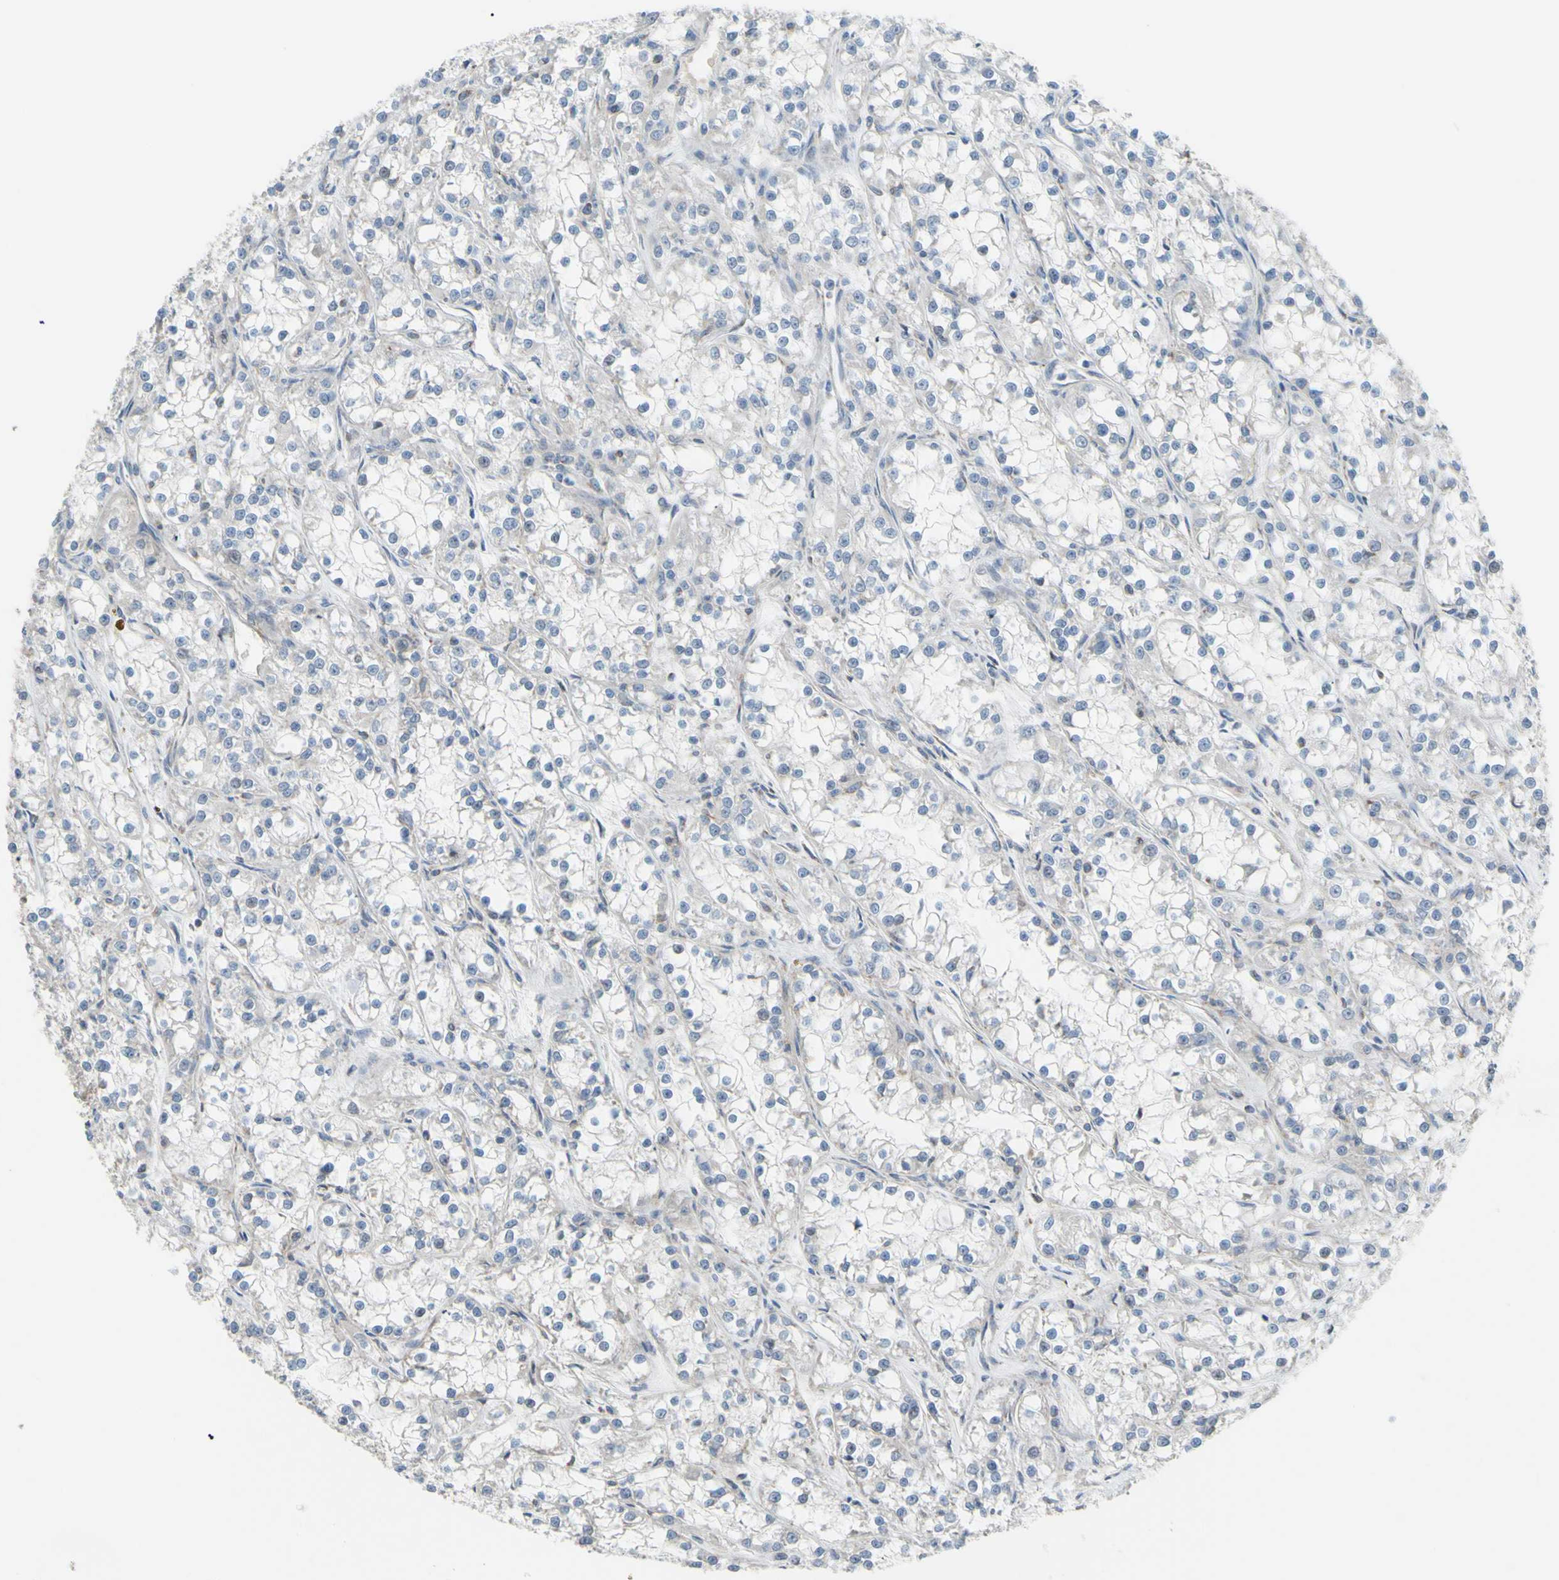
{"staining": {"intensity": "negative", "quantity": "none", "location": "none"}, "tissue": "renal cancer", "cell_type": "Tumor cells", "image_type": "cancer", "snomed": [{"axis": "morphology", "description": "Adenocarcinoma, NOS"}, {"axis": "topography", "description": "Kidney"}], "caption": "Protein analysis of renal cancer (adenocarcinoma) exhibits no significant expression in tumor cells.", "gene": "GLT8D1", "patient": {"sex": "female", "age": 52}}